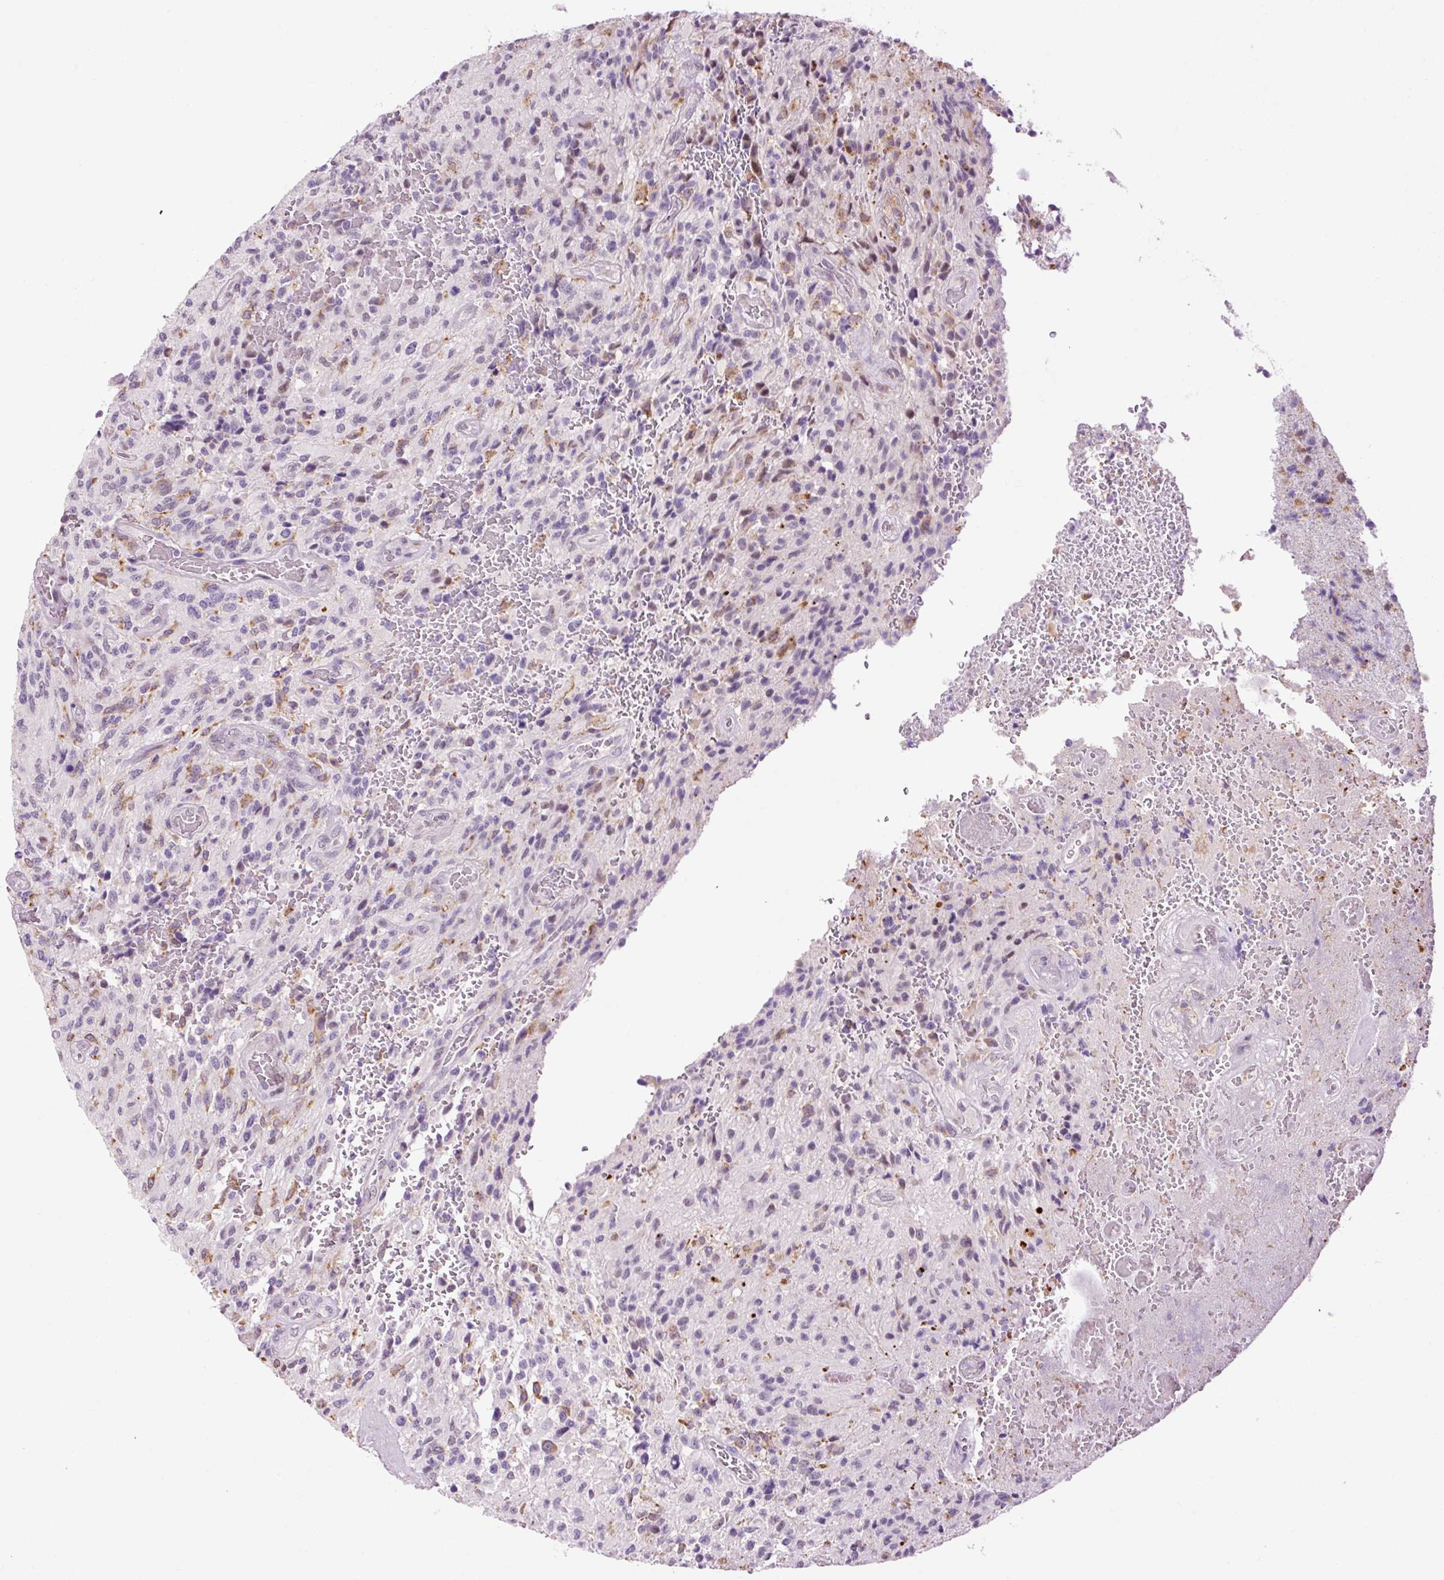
{"staining": {"intensity": "weak", "quantity": "<25%", "location": "nuclear"}, "tissue": "glioma", "cell_type": "Tumor cells", "image_type": "cancer", "snomed": [{"axis": "morphology", "description": "Normal tissue, NOS"}, {"axis": "morphology", "description": "Glioma, malignant, High grade"}, {"axis": "topography", "description": "Cerebral cortex"}], "caption": "Tumor cells are negative for protein expression in human glioma.", "gene": "LY86", "patient": {"sex": "male", "age": 56}}